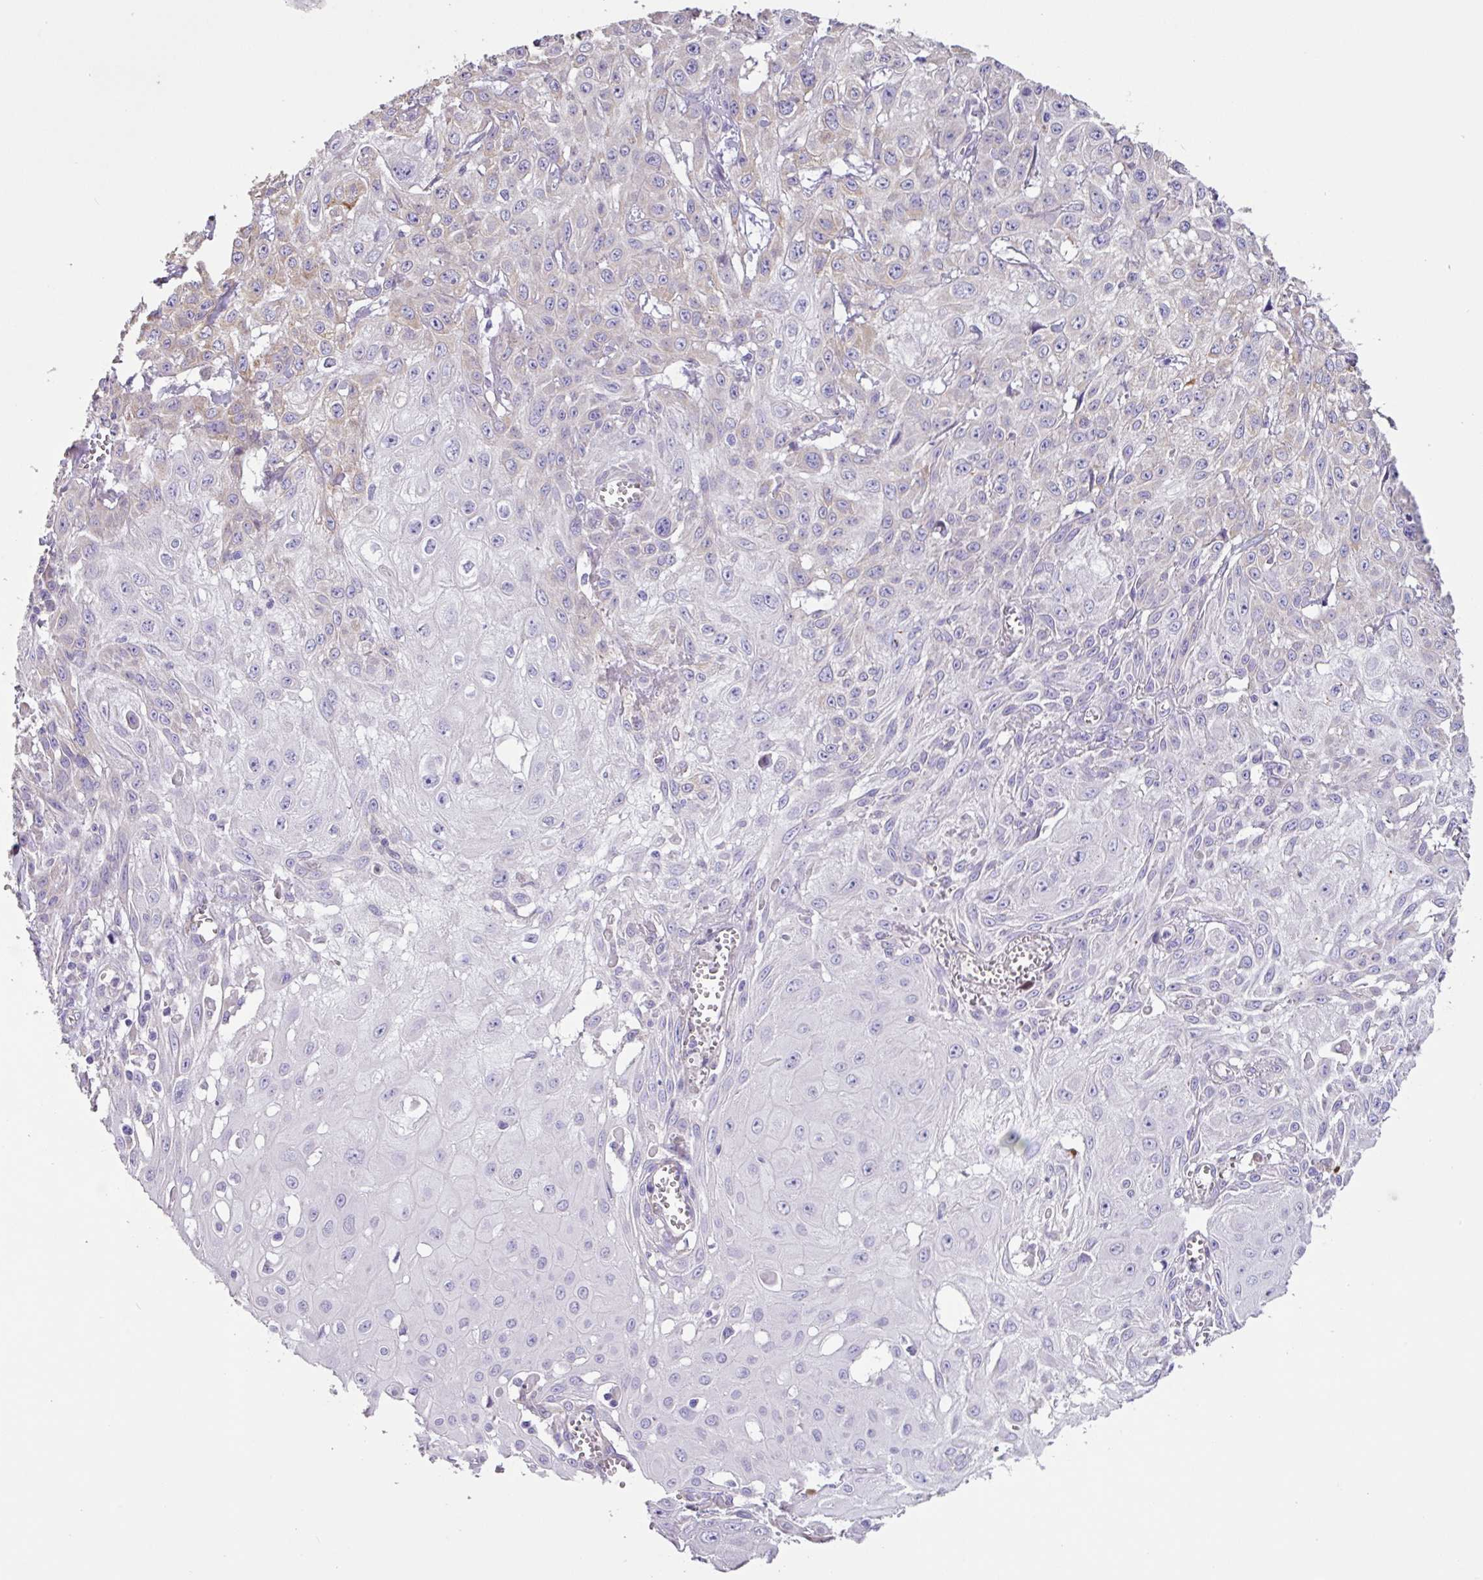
{"staining": {"intensity": "negative", "quantity": "none", "location": "none"}, "tissue": "skin cancer", "cell_type": "Tumor cells", "image_type": "cancer", "snomed": [{"axis": "morphology", "description": "Squamous cell carcinoma, NOS"}, {"axis": "topography", "description": "Skin"}, {"axis": "topography", "description": "Vulva"}], "caption": "High power microscopy histopathology image of an immunohistochemistry image of squamous cell carcinoma (skin), revealing no significant expression in tumor cells. The staining was performed using DAB (3,3'-diaminobenzidine) to visualize the protein expression in brown, while the nuclei were stained in blue with hematoxylin (Magnification: 20x).", "gene": "ZG16", "patient": {"sex": "female", "age": 71}}